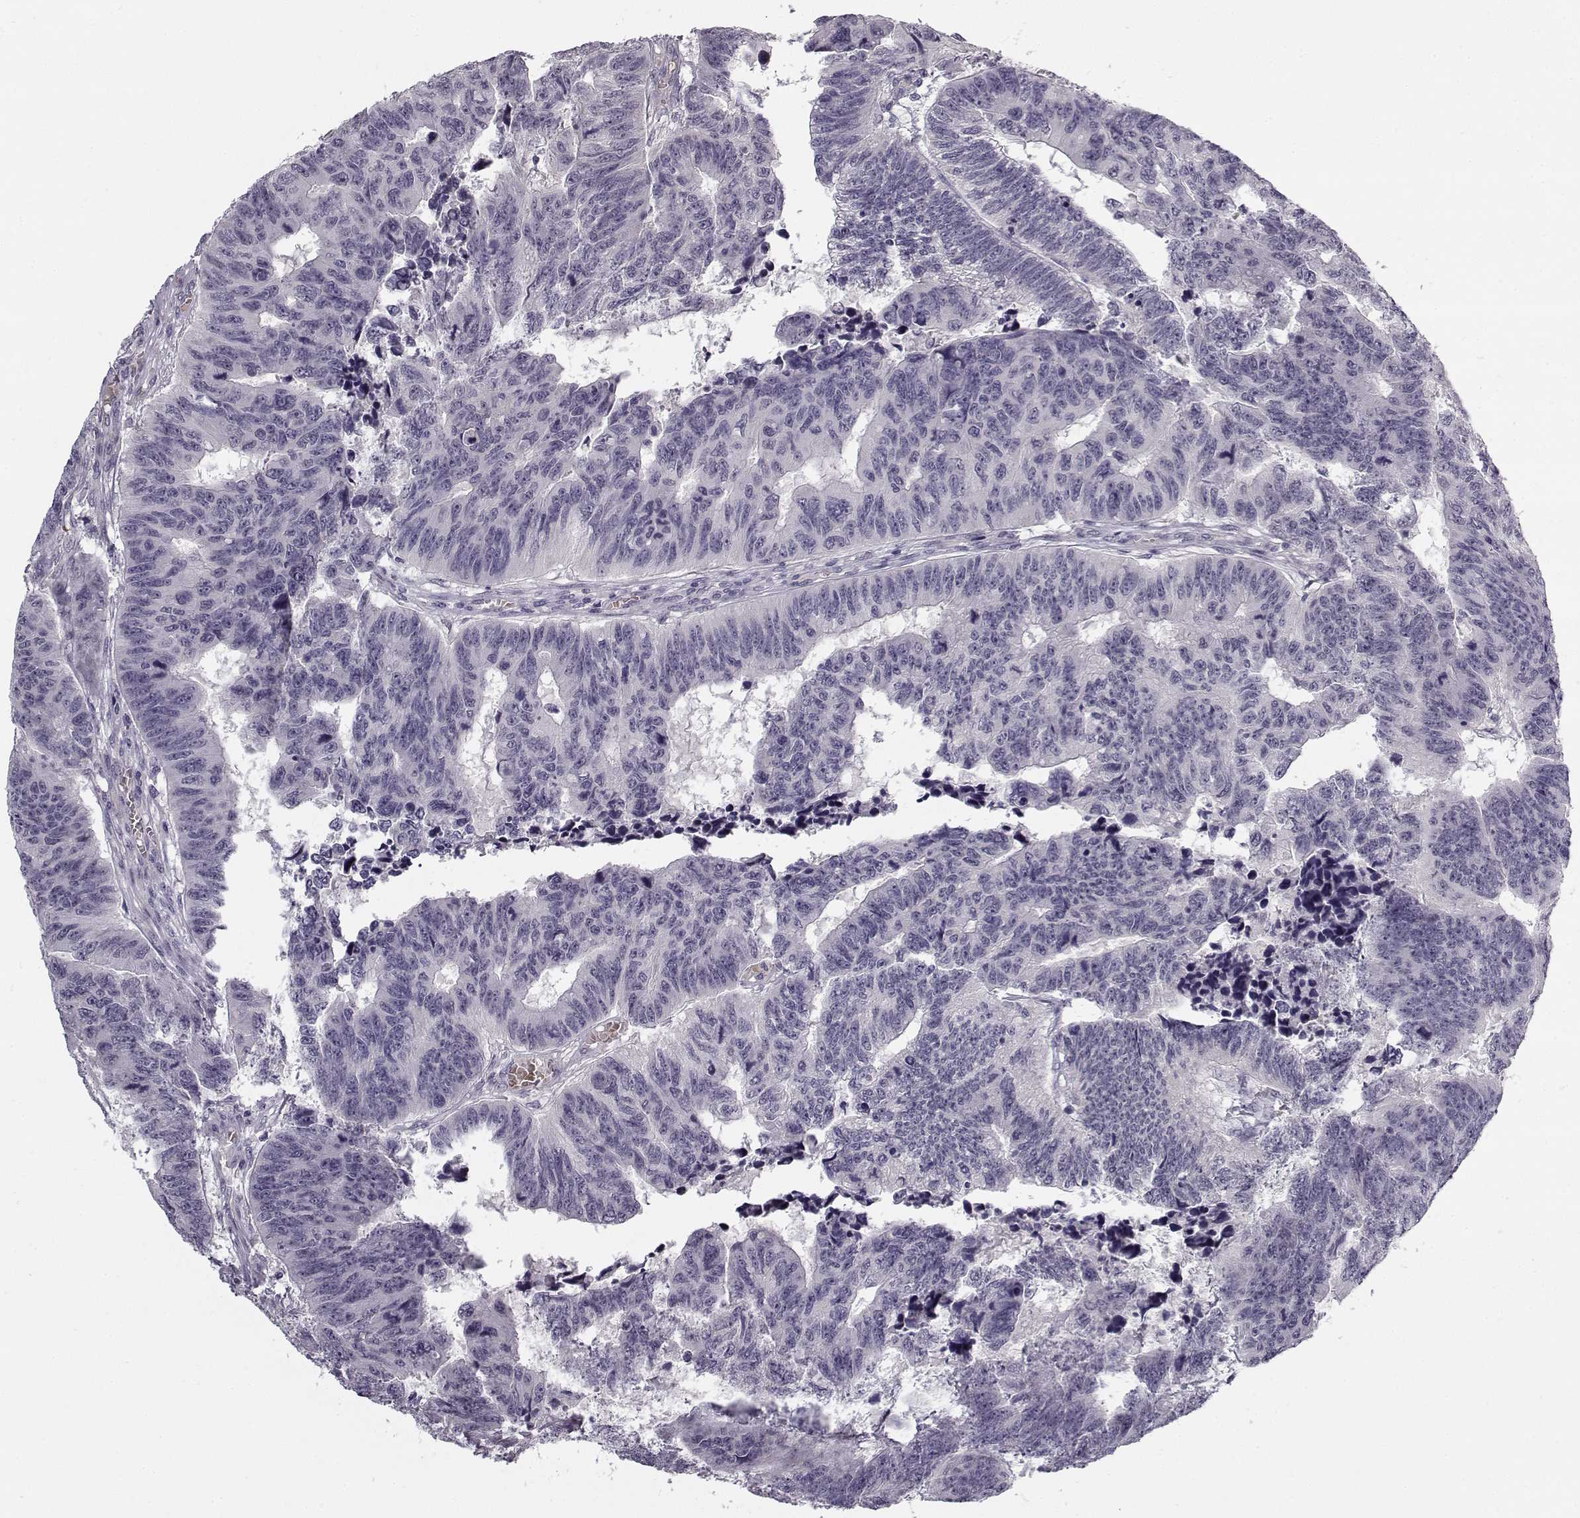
{"staining": {"intensity": "negative", "quantity": "none", "location": "none"}, "tissue": "colorectal cancer", "cell_type": "Tumor cells", "image_type": "cancer", "snomed": [{"axis": "morphology", "description": "Adenocarcinoma, NOS"}, {"axis": "topography", "description": "Appendix"}, {"axis": "topography", "description": "Colon"}, {"axis": "topography", "description": "Cecum"}, {"axis": "topography", "description": "Colon asc"}], "caption": "Tumor cells show no significant staining in adenocarcinoma (colorectal).", "gene": "SNCA", "patient": {"sex": "female", "age": 85}}